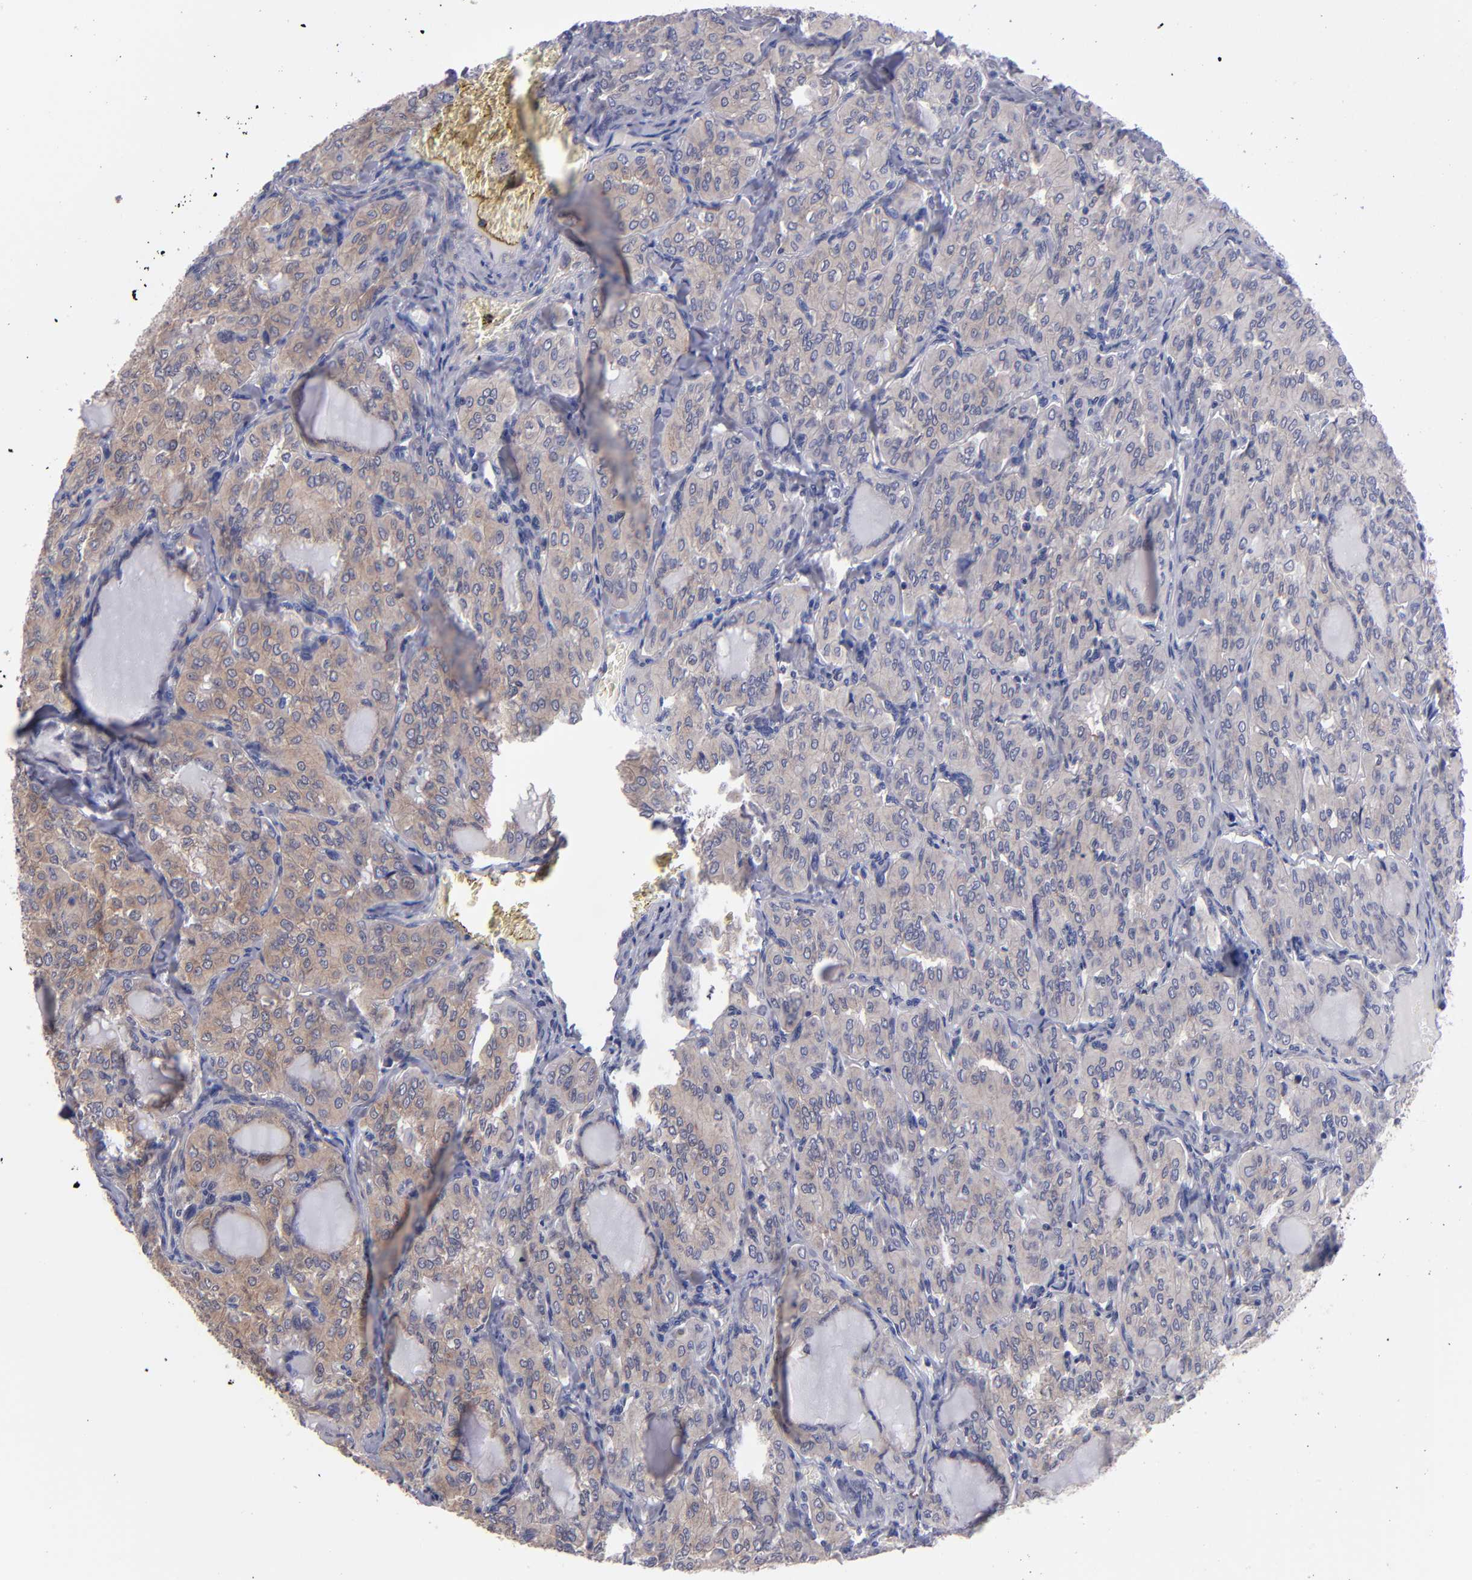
{"staining": {"intensity": "weak", "quantity": "25%-75%", "location": "cytoplasmic/membranous"}, "tissue": "thyroid cancer", "cell_type": "Tumor cells", "image_type": "cancer", "snomed": [{"axis": "morphology", "description": "Papillary adenocarcinoma, NOS"}, {"axis": "topography", "description": "Thyroid gland"}], "caption": "Protein staining by IHC displays weak cytoplasmic/membranous expression in about 25%-75% of tumor cells in thyroid cancer.", "gene": "EIF3L", "patient": {"sex": "male", "age": 20}}